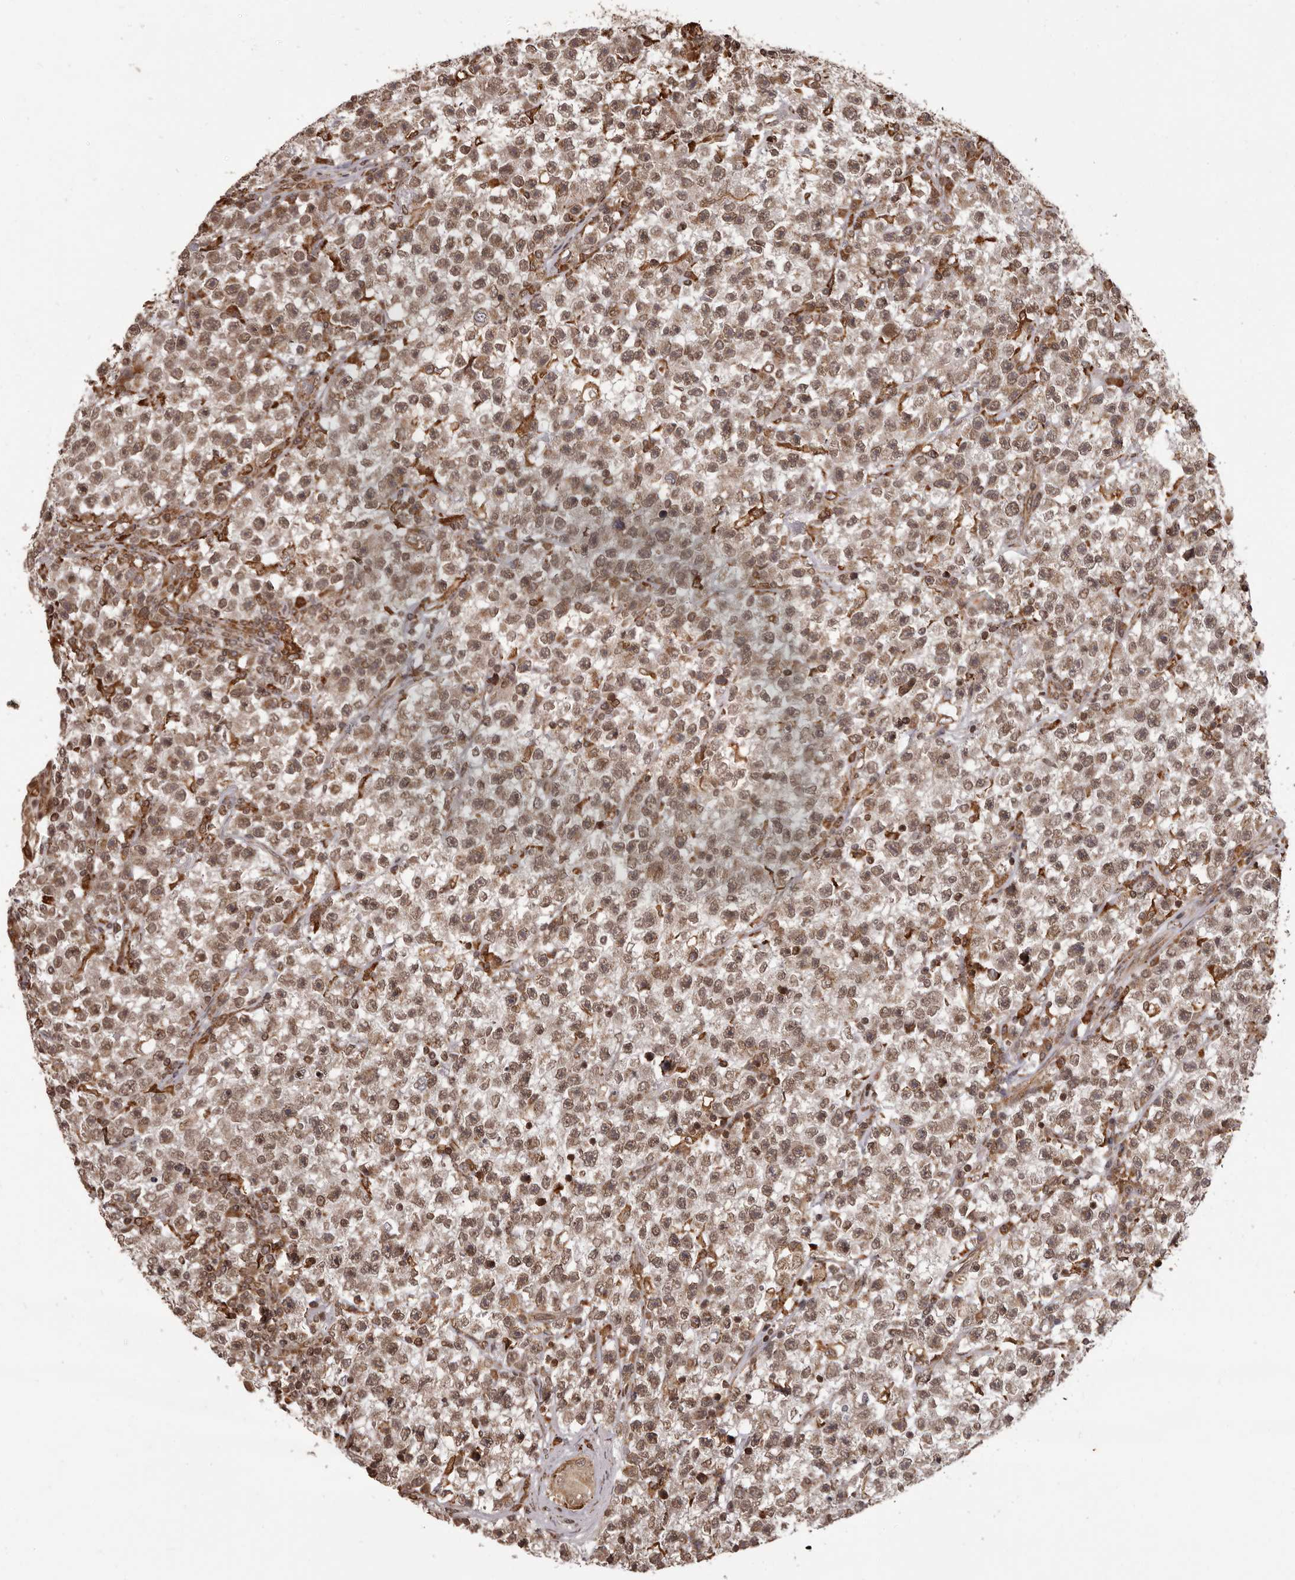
{"staining": {"intensity": "moderate", "quantity": ">75%", "location": "nuclear"}, "tissue": "testis cancer", "cell_type": "Tumor cells", "image_type": "cancer", "snomed": [{"axis": "morphology", "description": "Seminoma, NOS"}, {"axis": "topography", "description": "Testis"}], "caption": "IHC (DAB) staining of seminoma (testis) shows moderate nuclear protein staining in approximately >75% of tumor cells.", "gene": "IL32", "patient": {"sex": "male", "age": 22}}